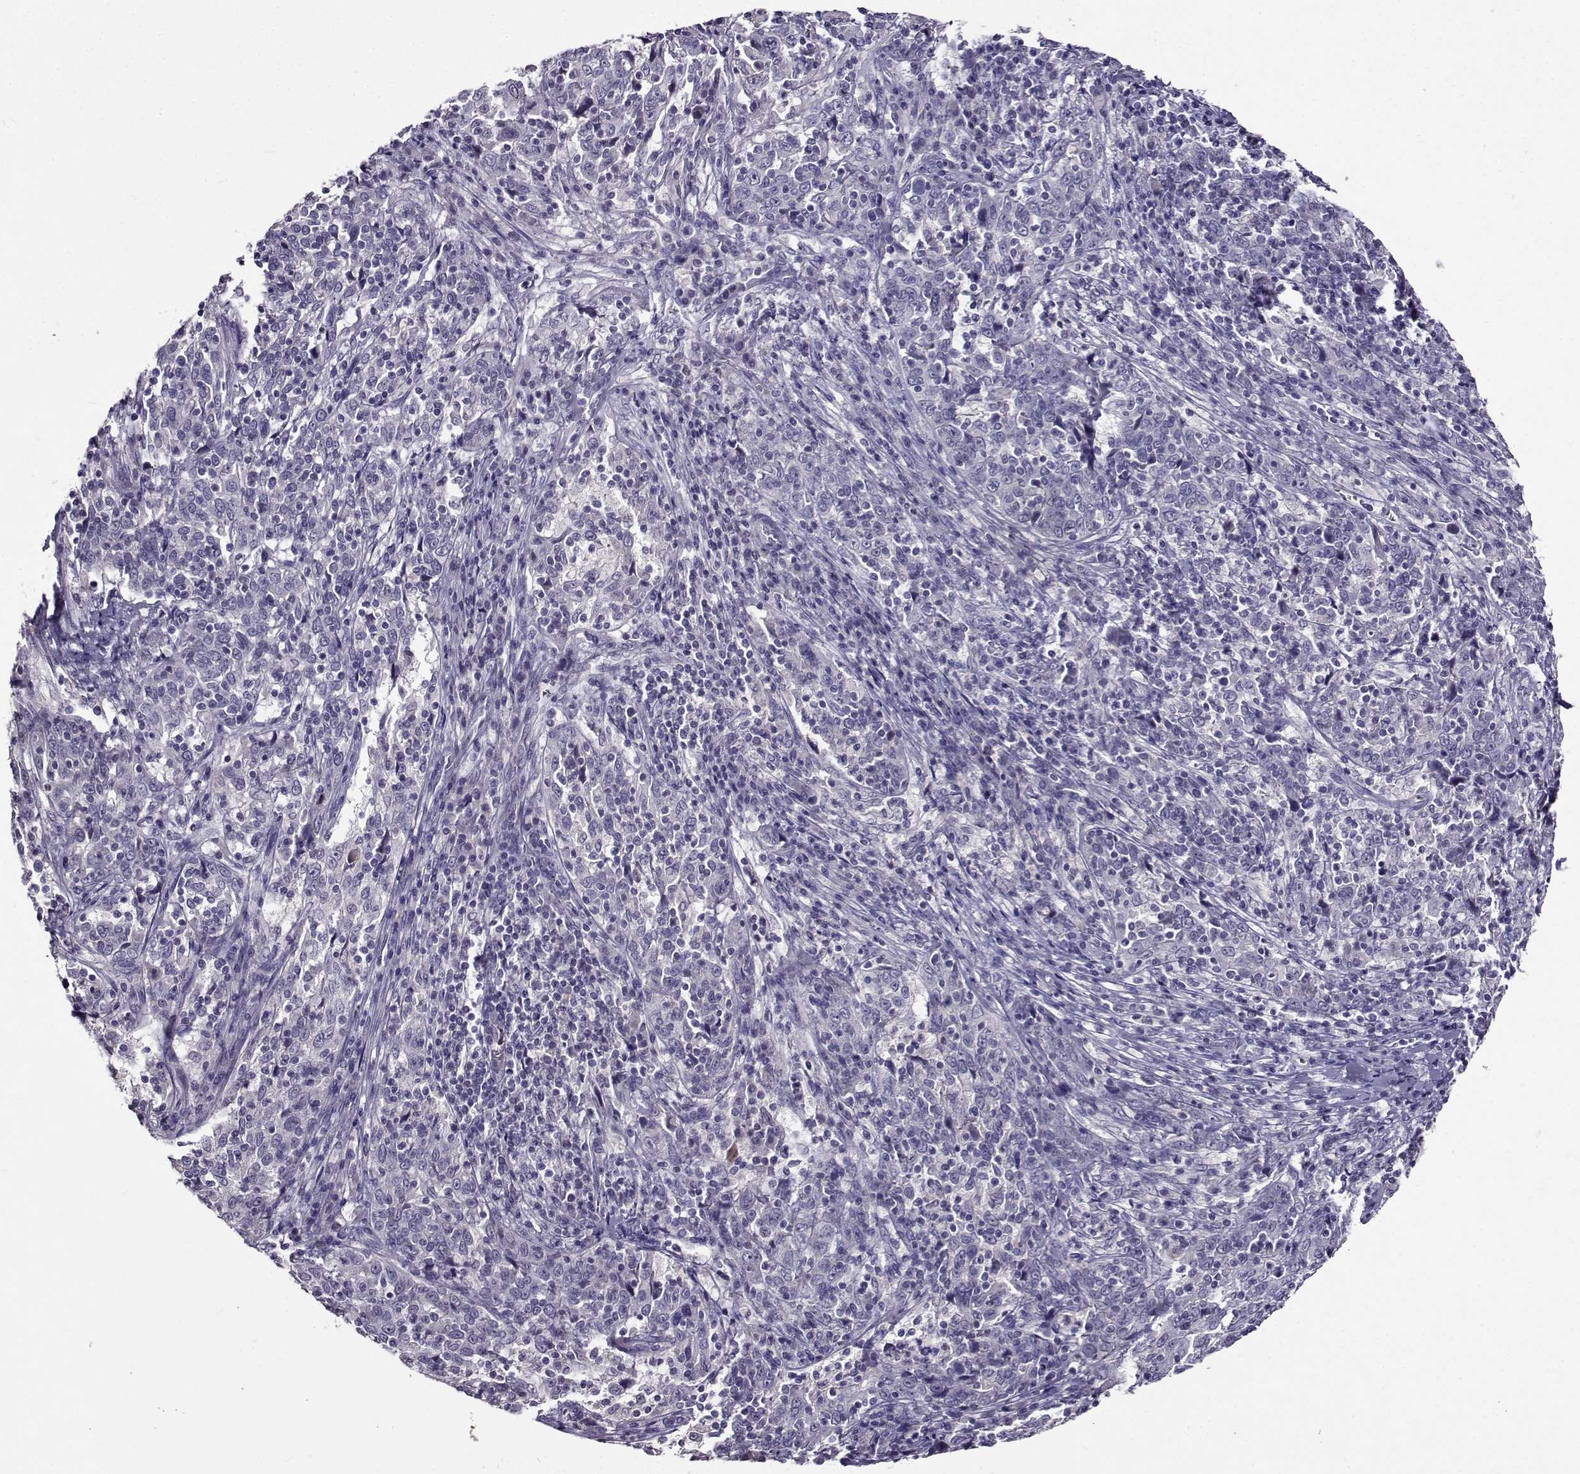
{"staining": {"intensity": "negative", "quantity": "none", "location": "none"}, "tissue": "cervical cancer", "cell_type": "Tumor cells", "image_type": "cancer", "snomed": [{"axis": "morphology", "description": "Squamous cell carcinoma, NOS"}, {"axis": "topography", "description": "Cervix"}], "caption": "Tumor cells are negative for protein expression in human cervical squamous cell carcinoma. The staining is performed using DAB (3,3'-diaminobenzidine) brown chromogen with nuclei counter-stained in using hematoxylin.", "gene": "PAEP", "patient": {"sex": "female", "age": 46}}